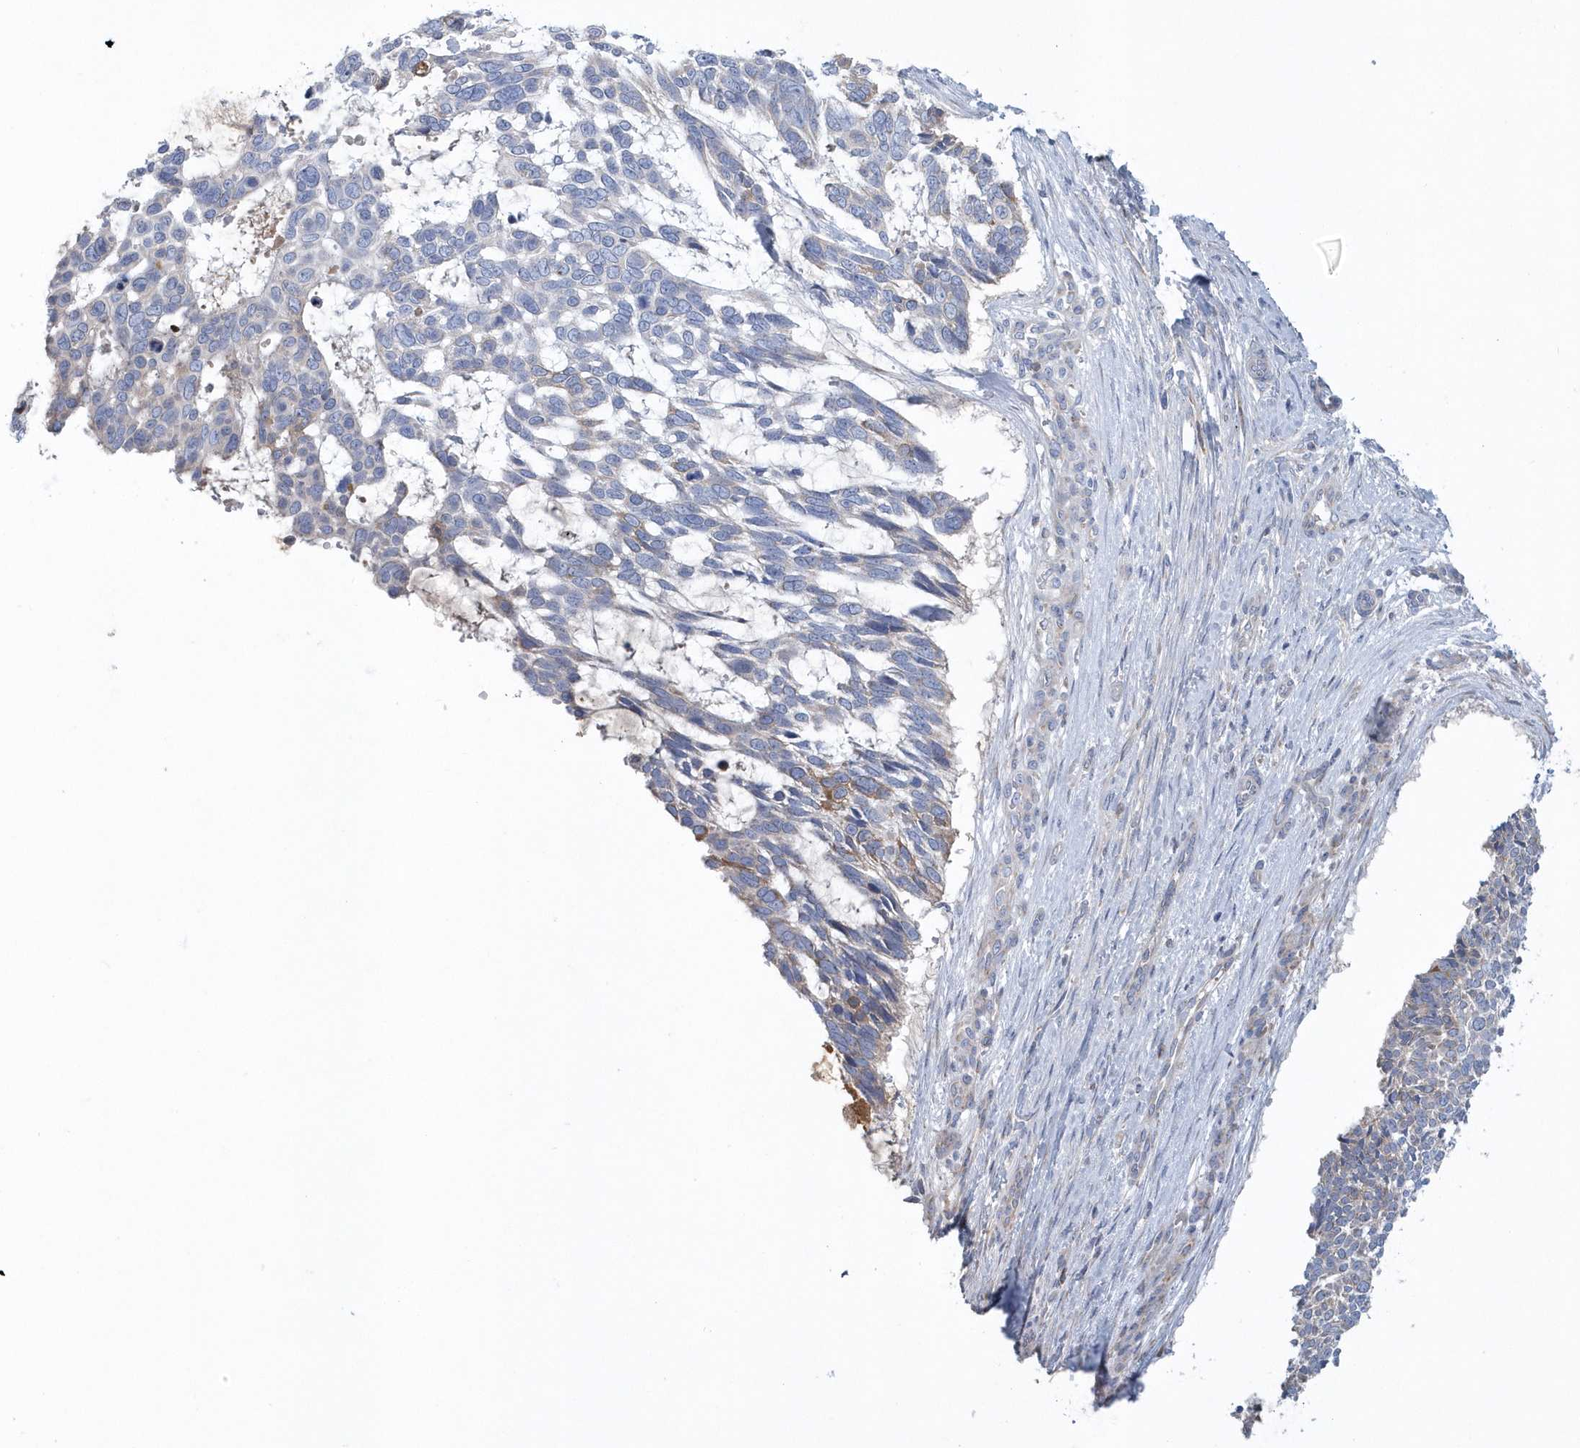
{"staining": {"intensity": "negative", "quantity": "none", "location": "none"}, "tissue": "skin cancer", "cell_type": "Tumor cells", "image_type": "cancer", "snomed": [{"axis": "morphology", "description": "Basal cell carcinoma"}, {"axis": "topography", "description": "Skin"}], "caption": "DAB (3,3'-diaminobenzidine) immunohistochemical staining of human skin cancer (basal cell carcinoma) exhibits no significant positivity in tumor cells. (DAB (3,3'-diaminobenzidine) IHC with hematoxylin counter stain).", "gene": "SPATA18", "patient": {"sex": "male", "age": 88}}